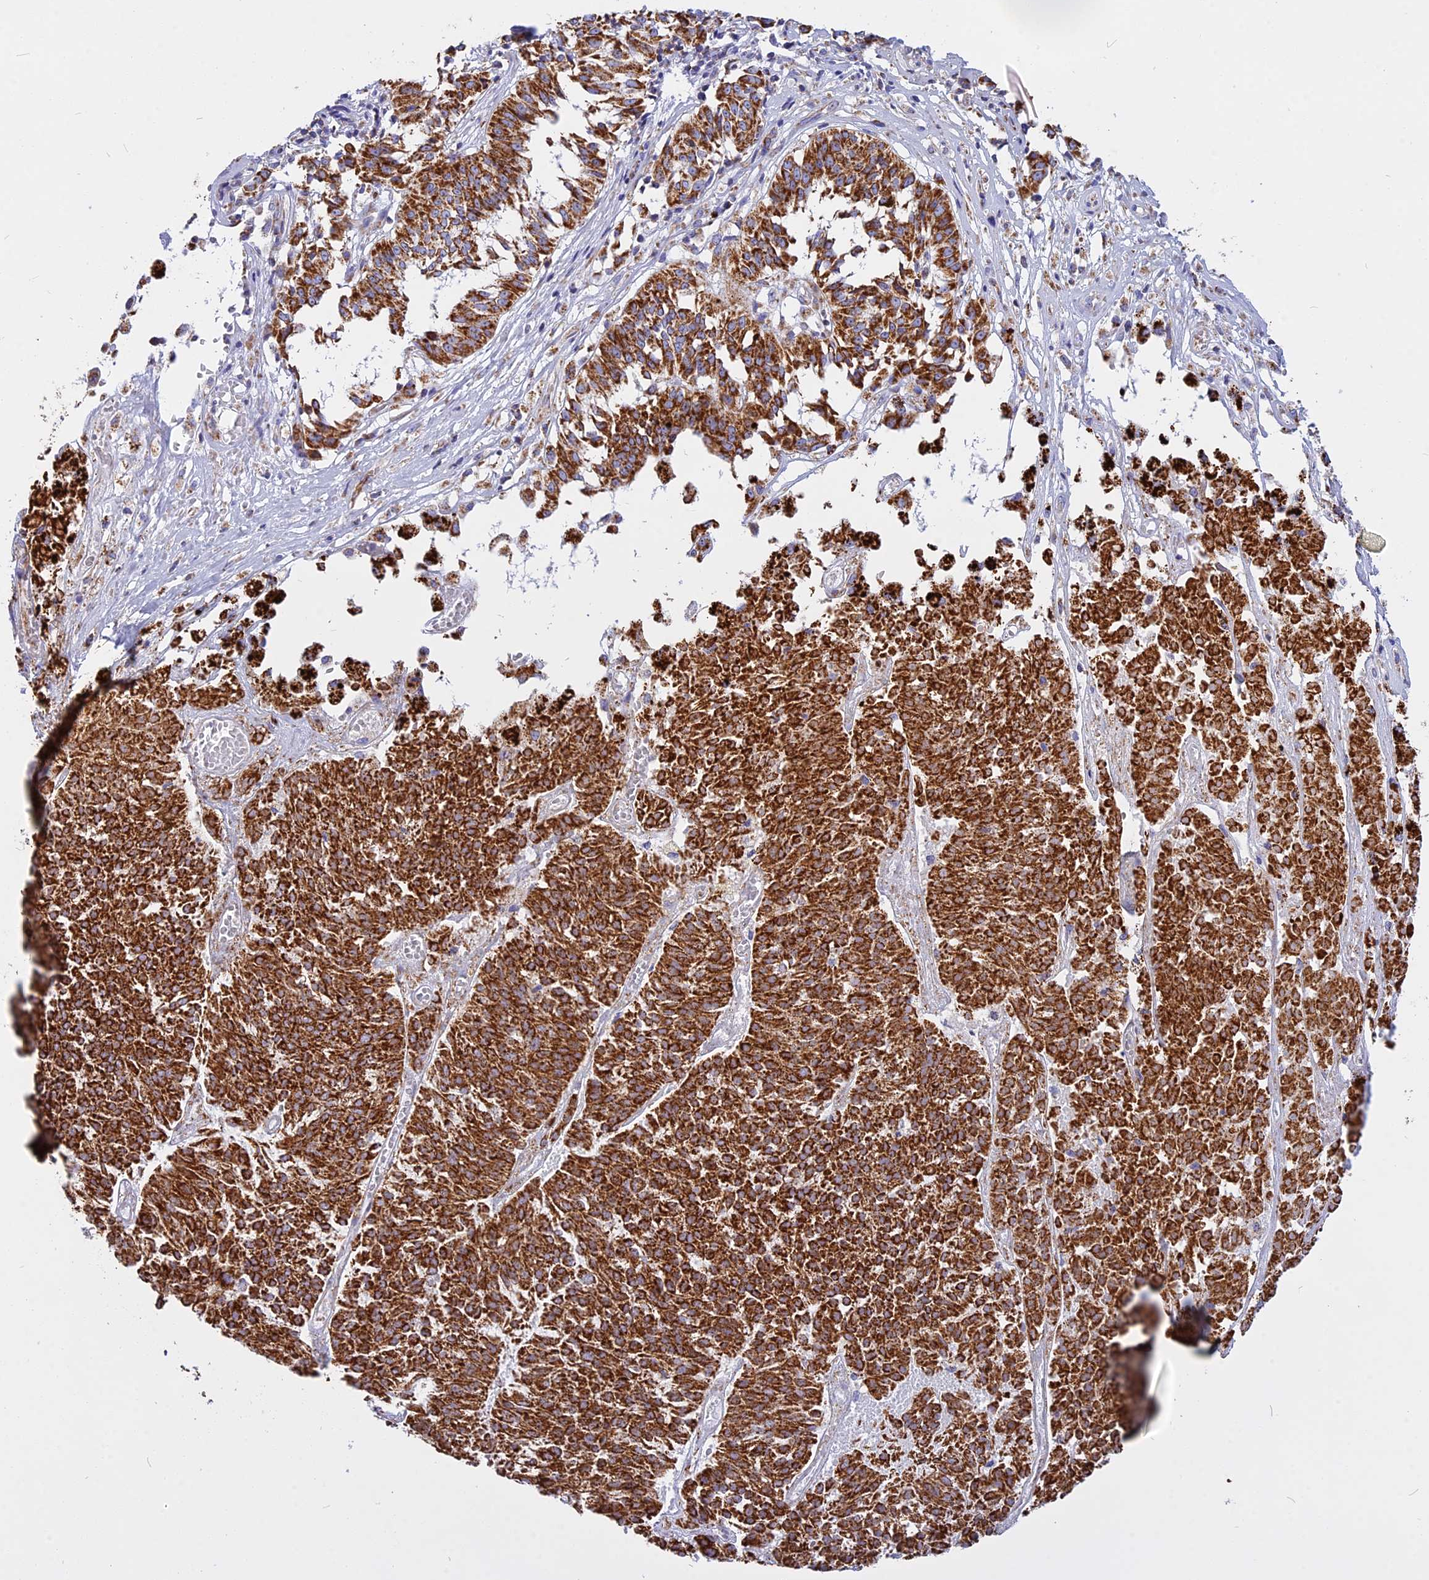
{"staining": {"intensity": "strong", "quantity": ">75%", "location": "cytoplasmic/membranous"}, "tissue": "melanoma", "cell_type": "Tumor cells", "image_type": "cancer", "snomed": [{"axis": "morphology", "description": "Malignant melanoma, NOS"}, {"axis": "topography", "description": "Skin"}], "caption": "Immunohistochemical staining of melanoma exhibits strong cytoplasmic/membranous protein expression in about >75% of tumor cells.", "gene": "VDAC2", "patient": {"sex": "female", "age": 72}}